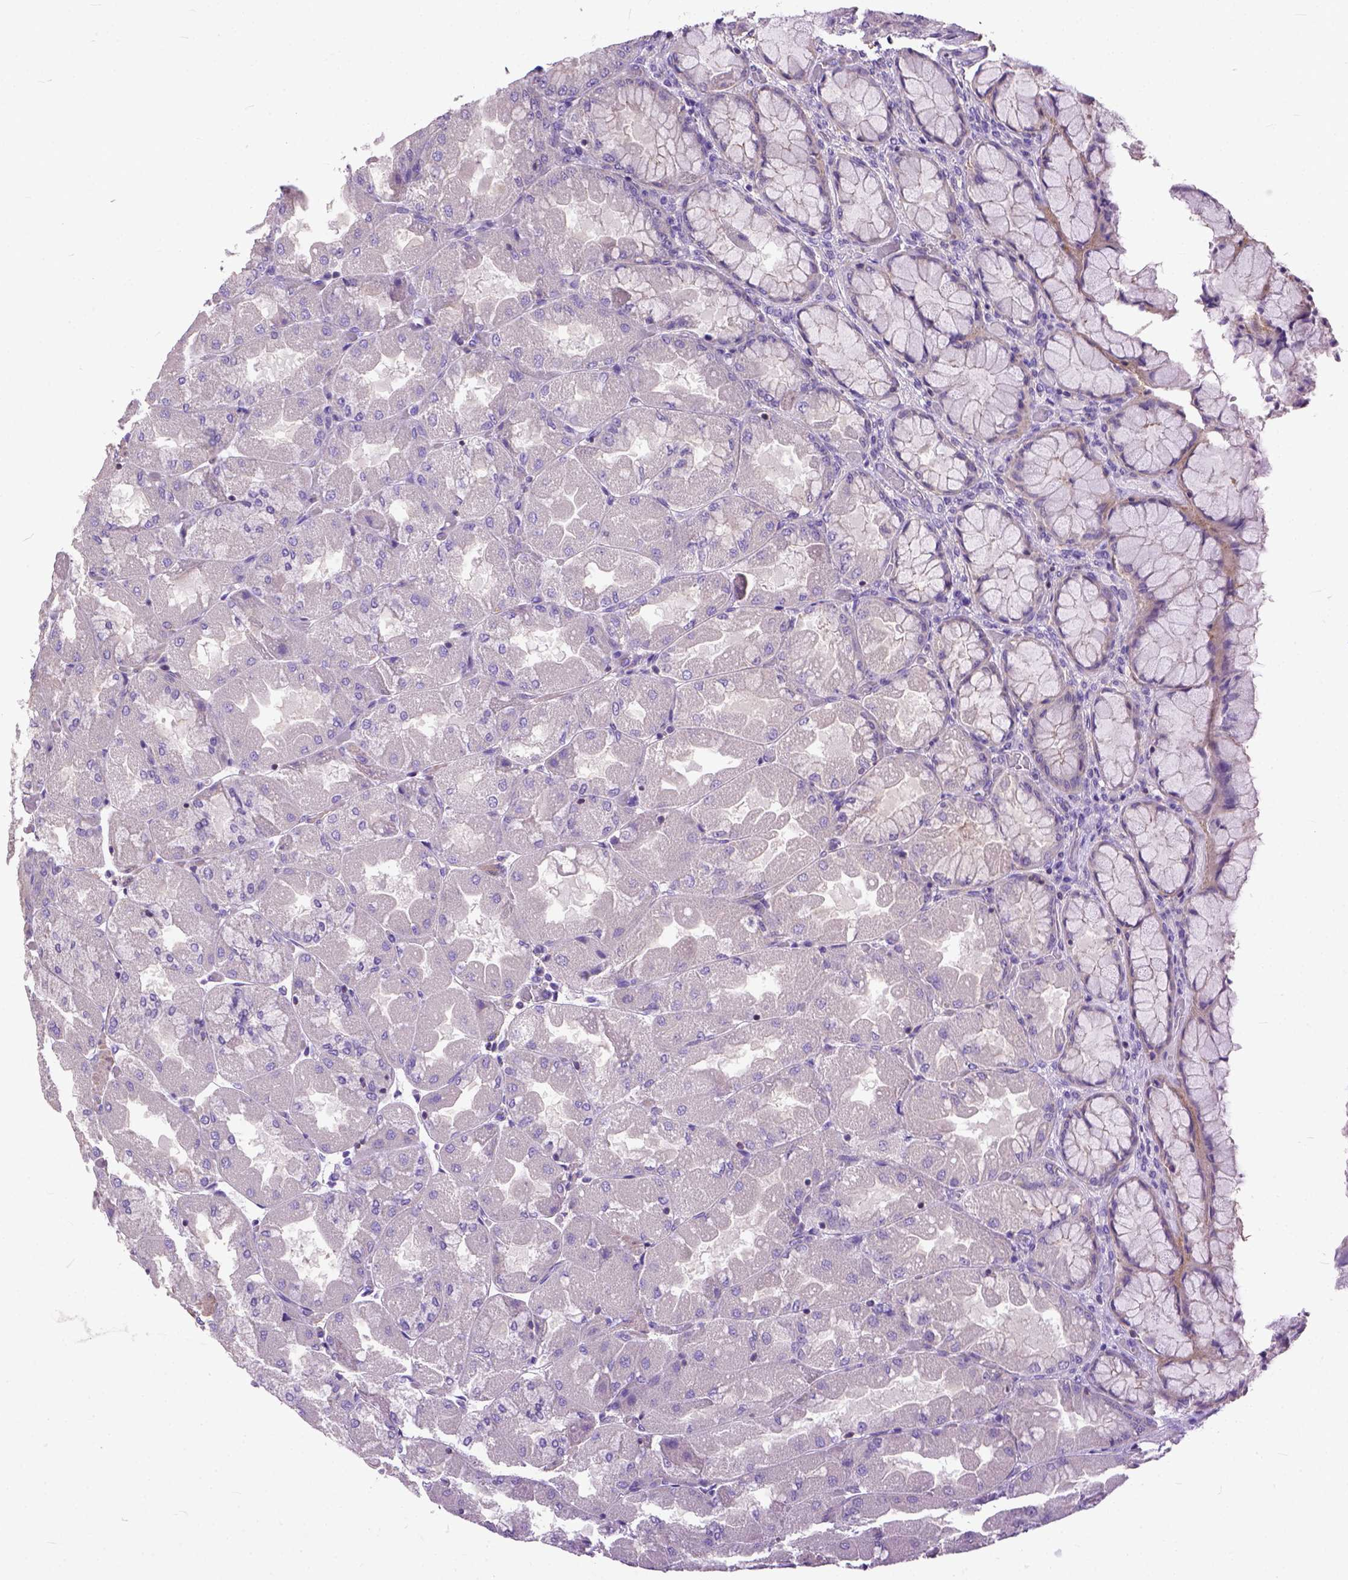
{"staining": {"intensity": "weak", "quantity": "<25%", "location": "cytoplasmic/membranous"}, "tissue": "stomach", "cell_type": "Glandular cells", "image_type": "normal", "snomed": [{"axis": "morphology", "description": "Normal tissue, NOS"}, {"axis": "topography", "description": "Stomach"}], "caption": "IHC photomicrograph of benign stomach: human stomach stained with DAB (3,3'-diaminobenzidine) displays no significant protein staining in glandular cells.", "gene": "BANF2", "patient": {"sex": "female", "age": 61}}